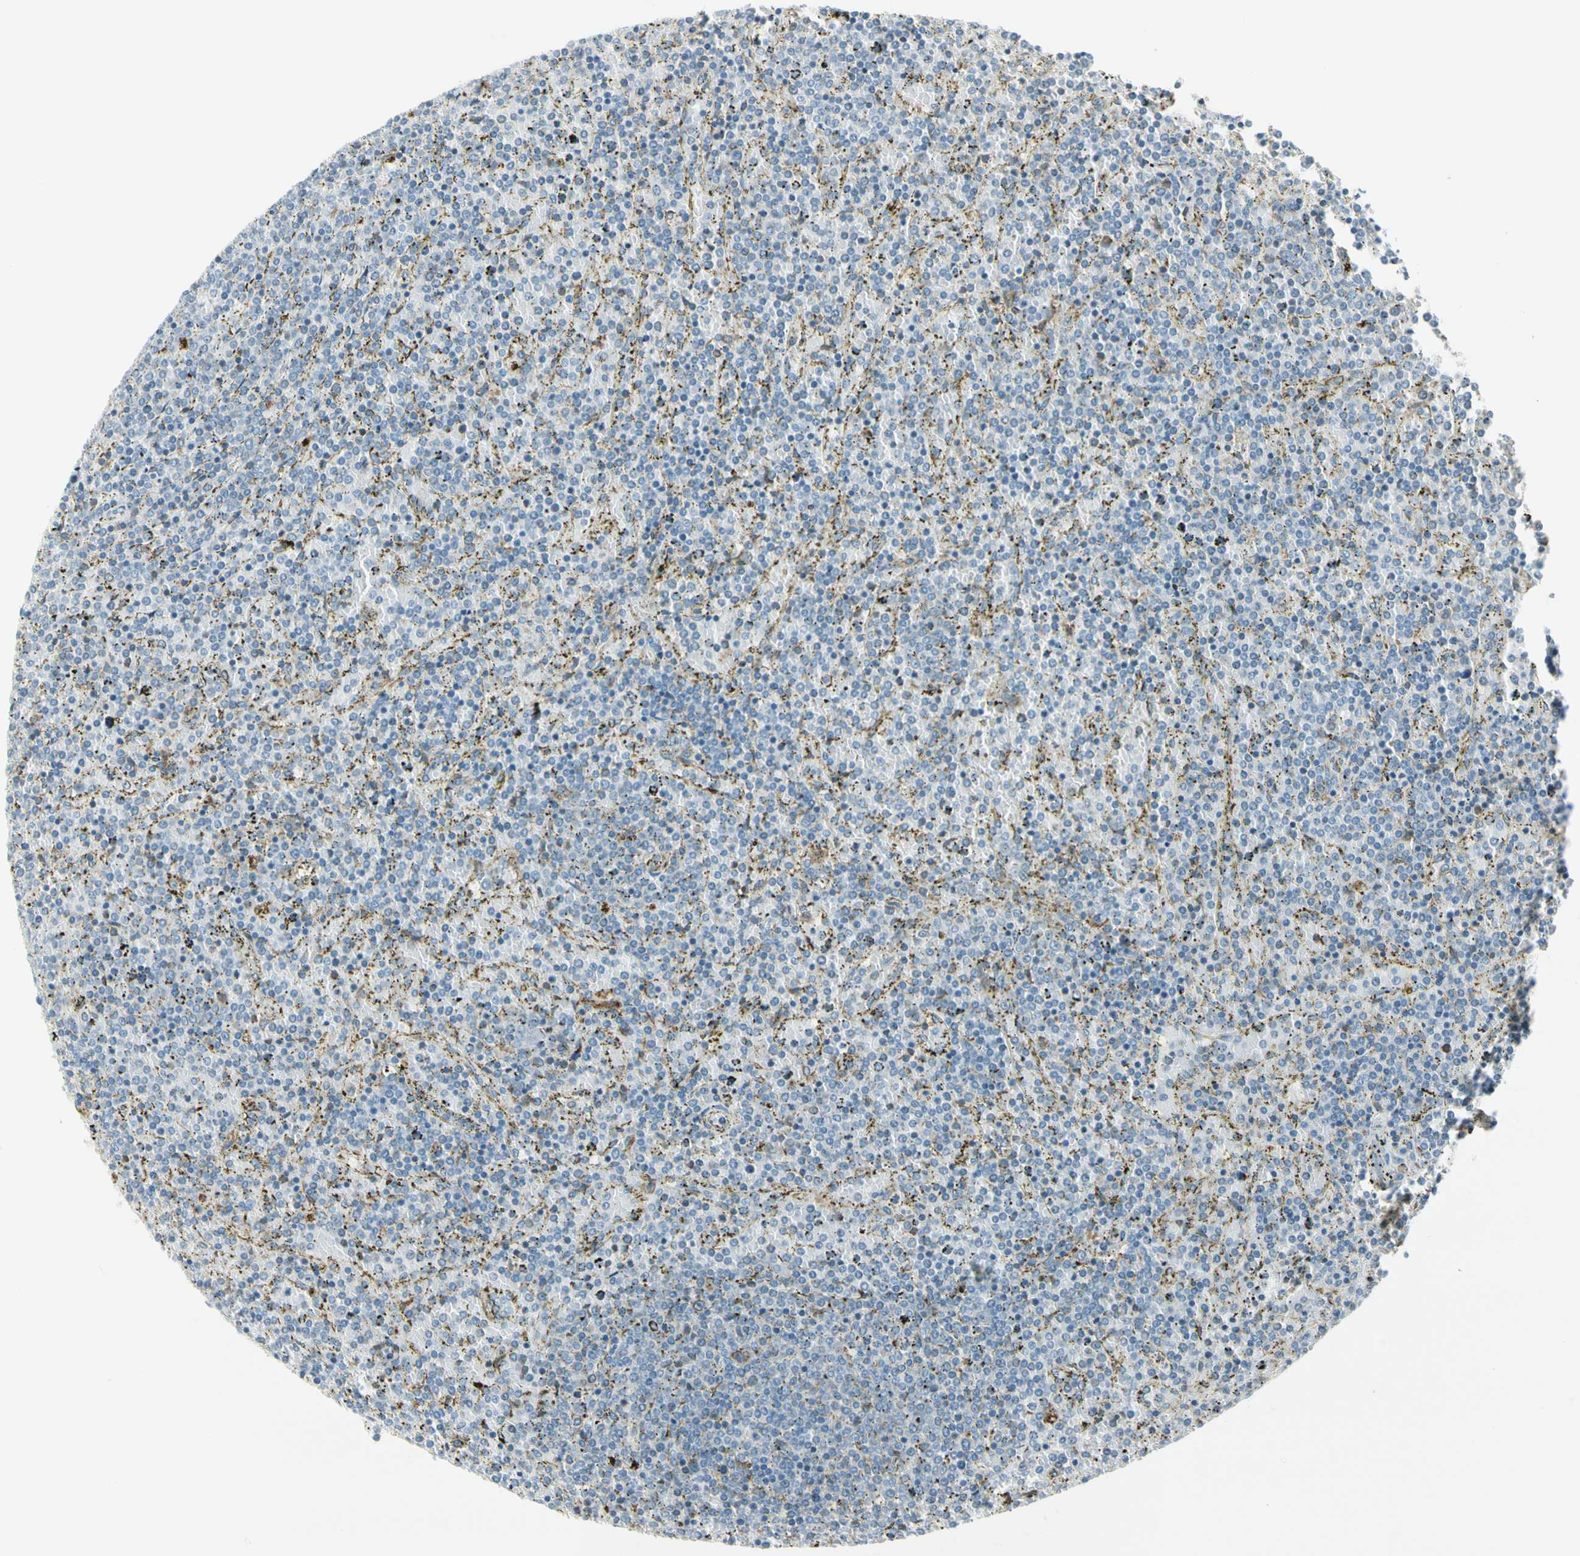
{"staining": {"intensity": "negative", "quantity": "none", "location": "none"}, "tissue": "lymphoma", "cell_type": "Tumor cells", "image_type": "cancer", "snomed": [{"axis": "morphology", "description": "Malignant lymphoma, non-Hodgkin's type, Low grade"}, {"axis": "topography", "description": "Spleen"}], "caption": "Tumor cells are negative for protein expression in human lymphoma.", "gene": "TNFSF11", "patient": {"sex": "female", "age": 77}}